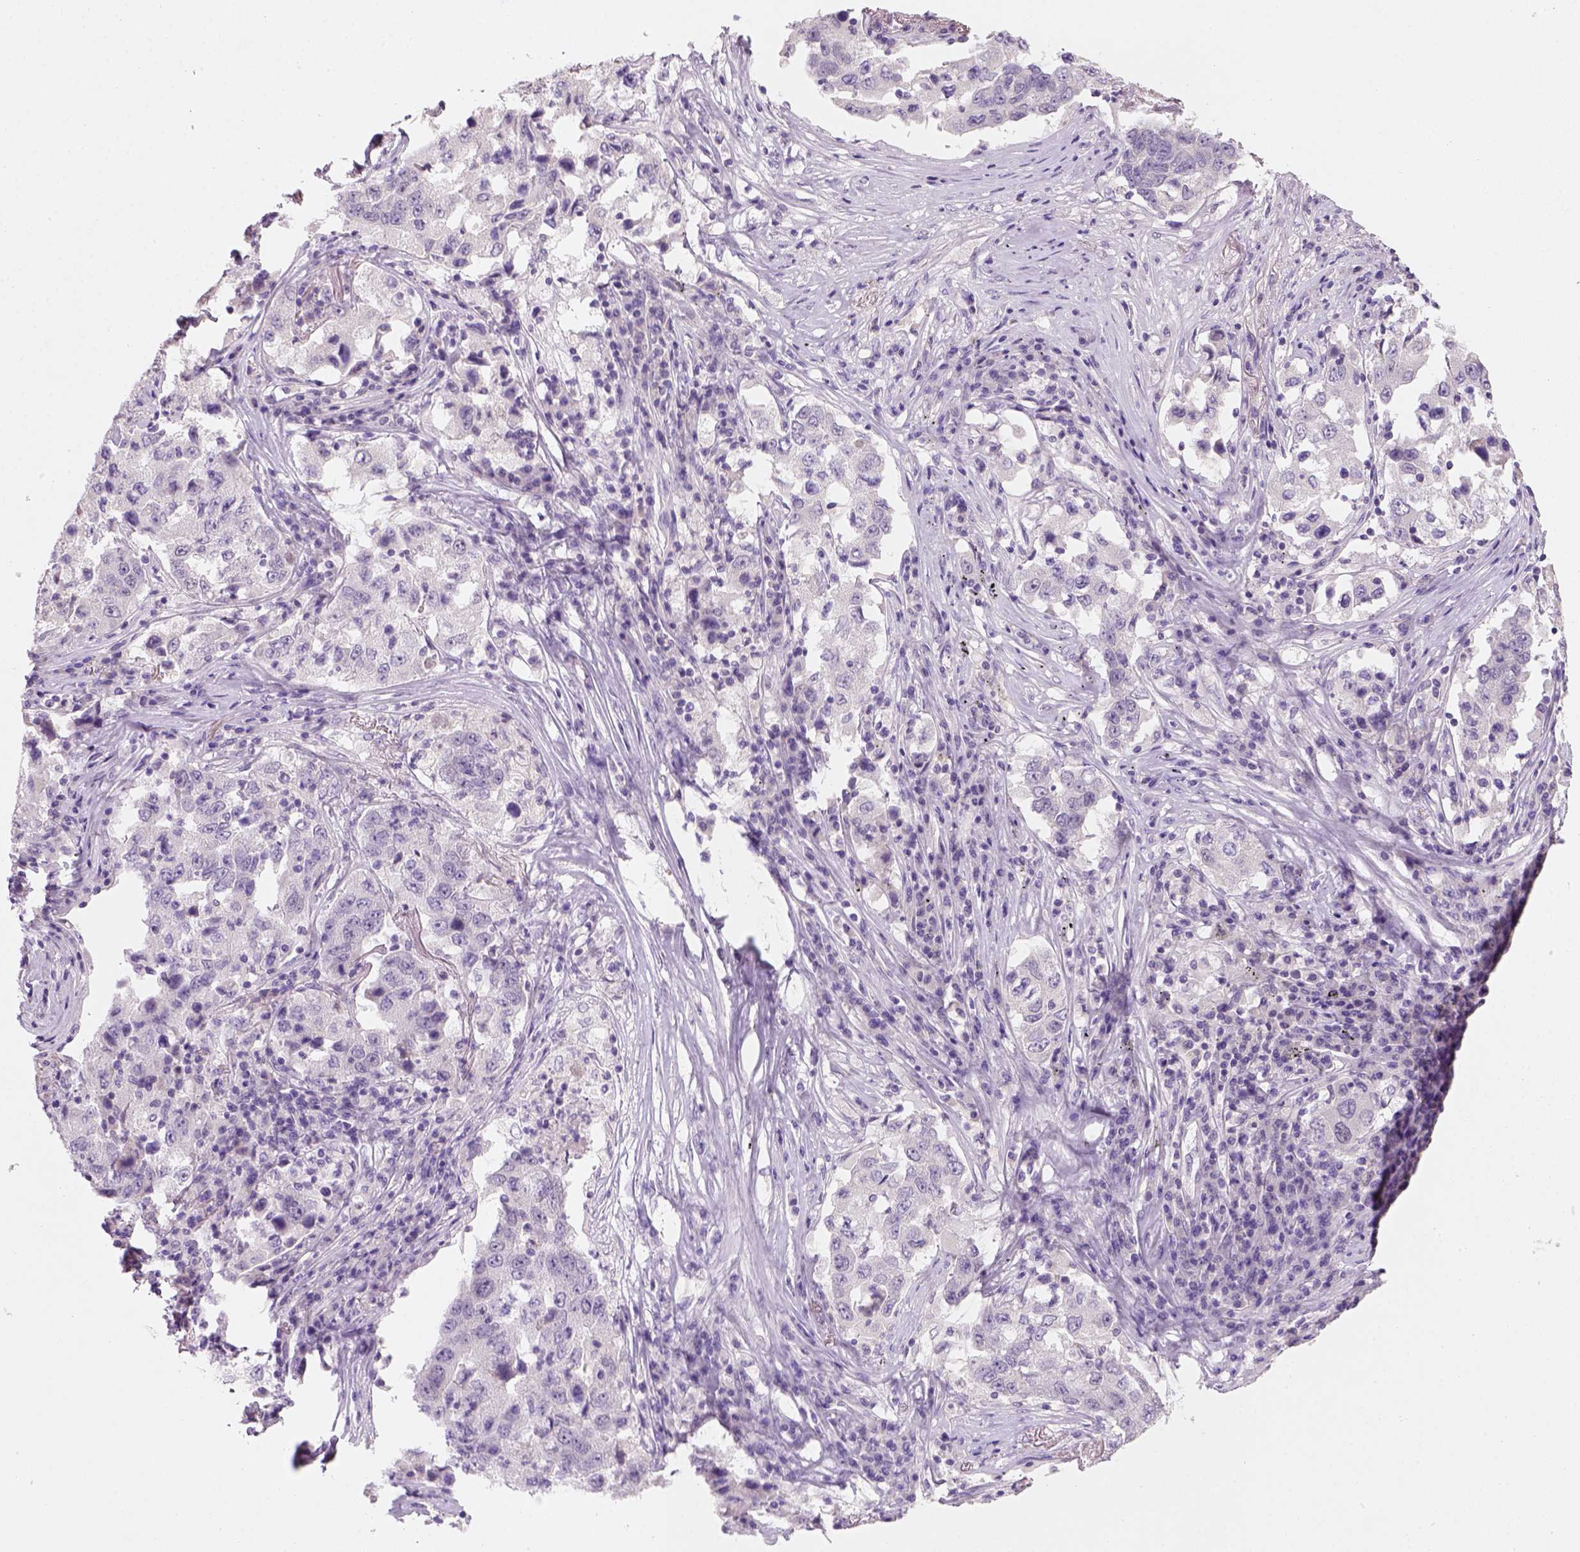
{"staining": {"intensity": "negative", "quantity": "none", "location": "none"}, "tissue": "lung cancer", "cell_type": "Tumor cells", "image_type": "cancer", "snomed": [{"axis": "morphology", "description": "Adenocarcinoma, NOS"}, {"axis": "topography", "description": "Lung"}], "caption": "IHC histopathology image of adenocarcinoma (lung) stained for a protein (brown), which exhibits no expression in tumor cells.", "gene": "ZMAT4", "patient": {"sex": "male", "age": 73}}